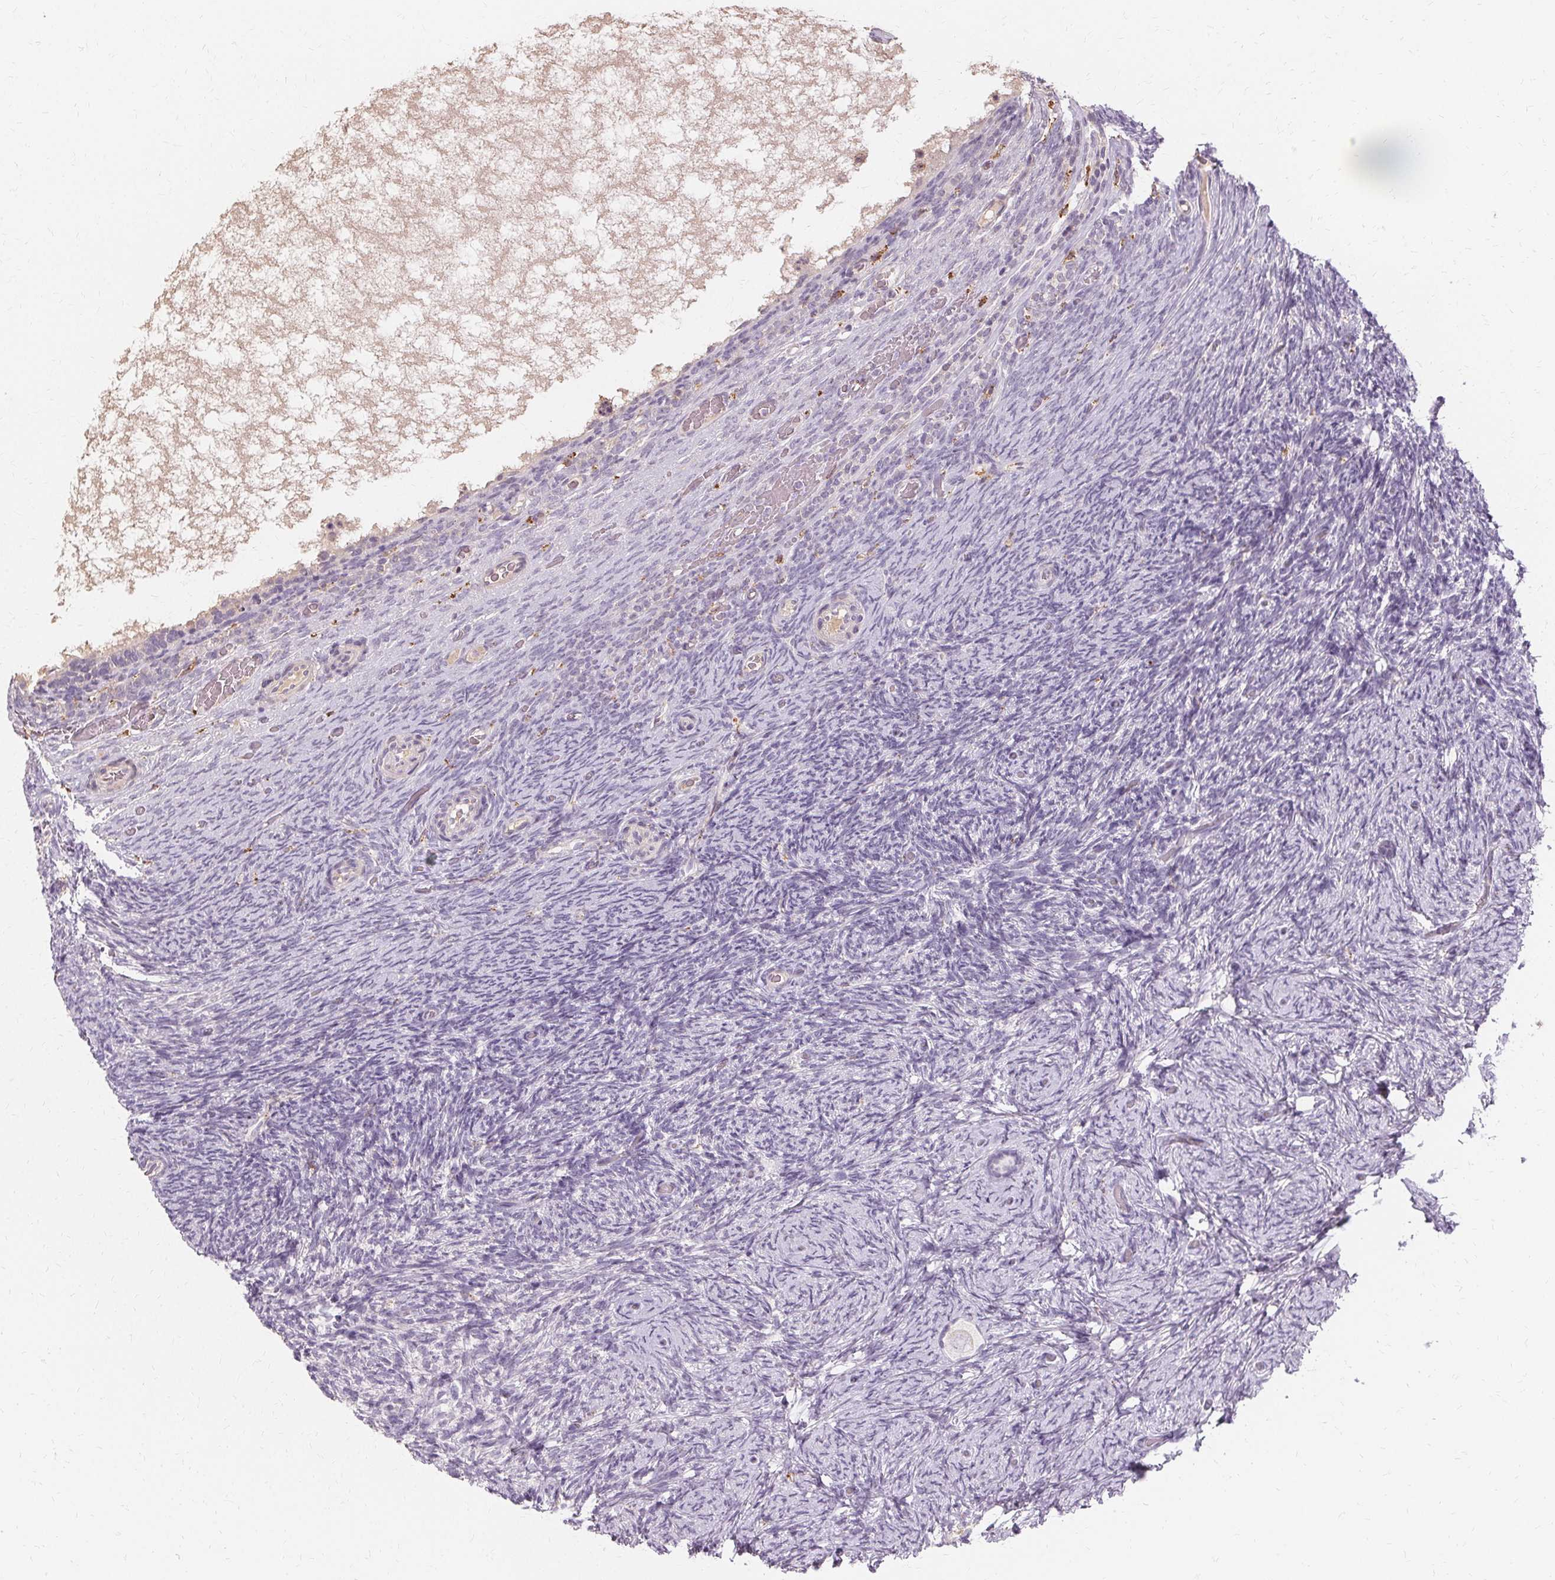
{"staining": {"intensity": "negative", "quantity": "none", "location": "none"}, "tissue": "ovary", "cell_type": "Follicle cells", "image_type": "normal", "snomed": [{"axis": "morphology", "description": "Normal tissue, NOS"}, {"axis": "topography", "description": "Ovary"}], "caption": "DAB immunohistochemical staining of unremarkable ovary reveals no significant staining in follicle cells.", "gene": "IFNGR1", "patient": {"sex": "female", "age": 34}}